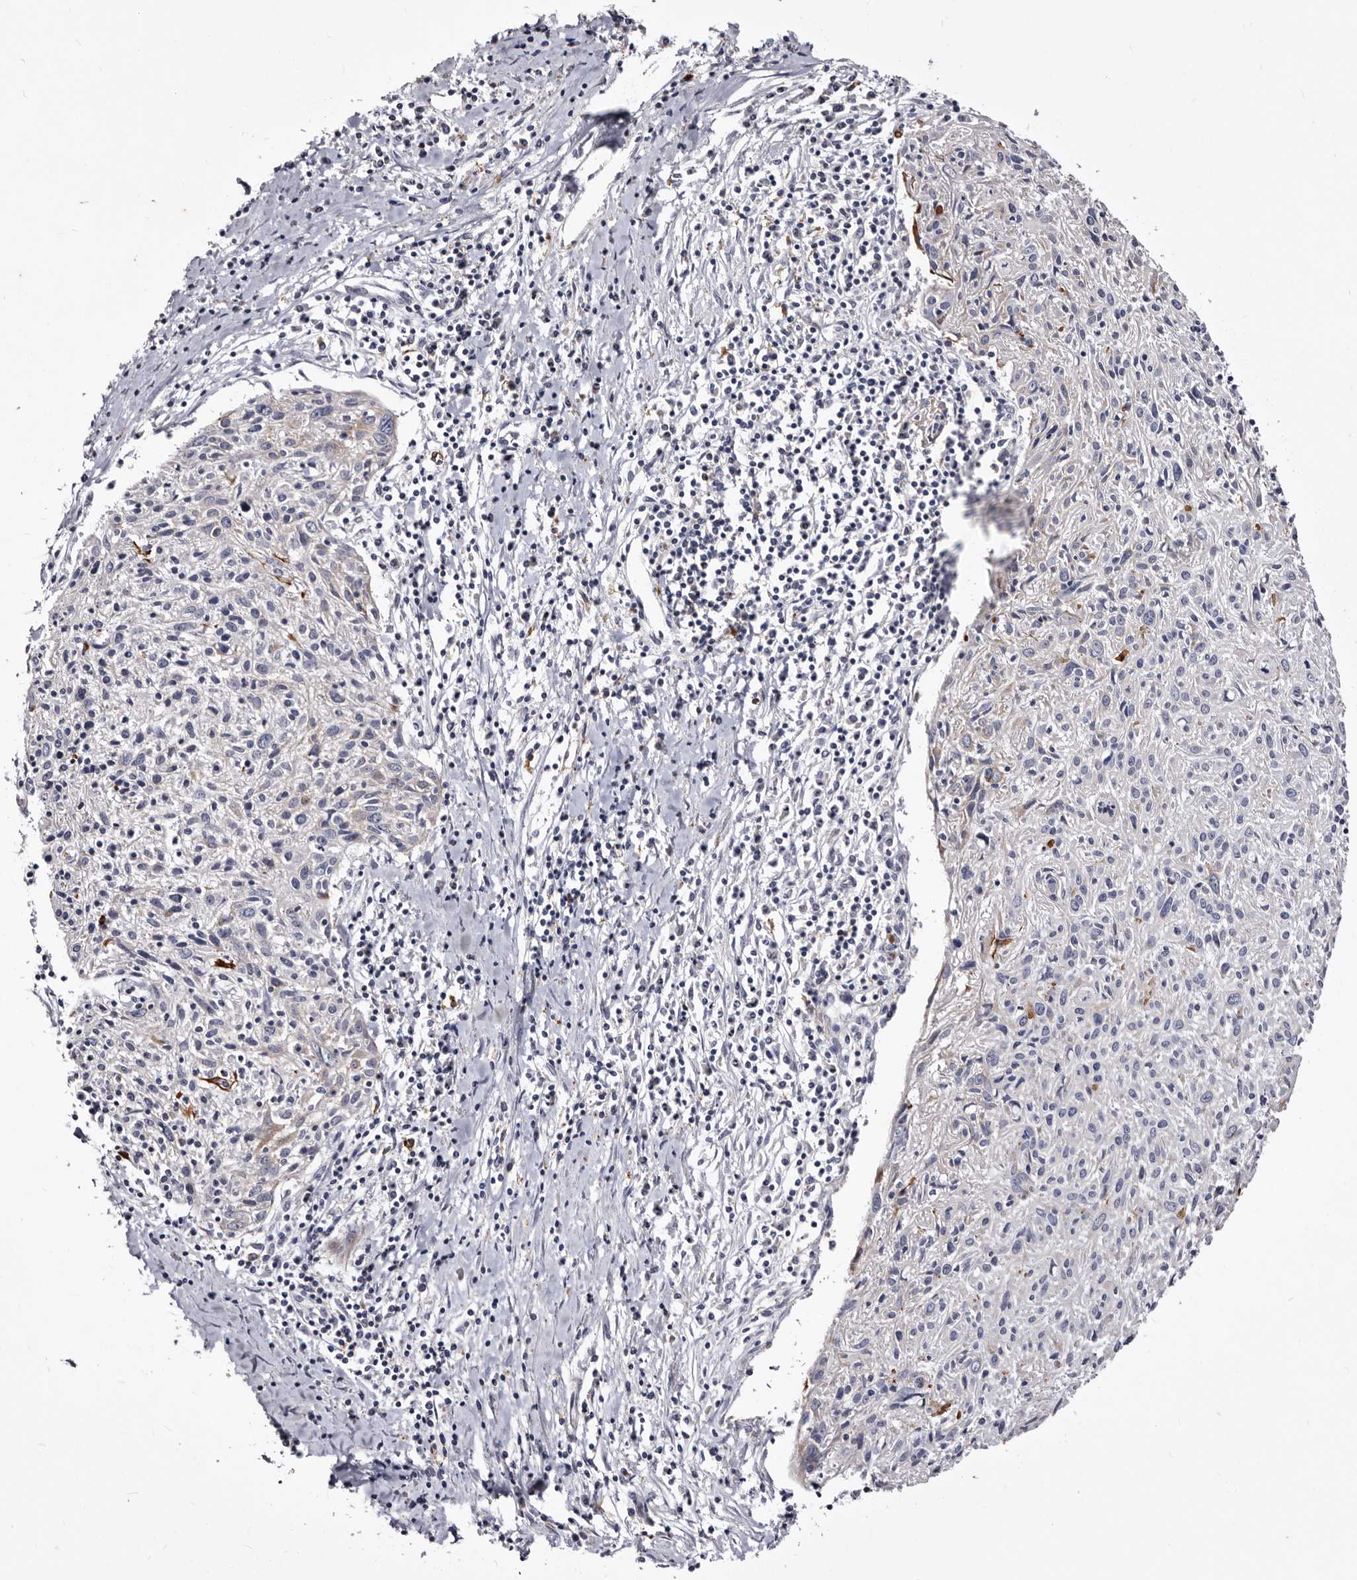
{"staining": {"intensity": "negative", "quantity": "none", "location": "none"}, "tissue": "cervical cancer", "cell_type": "Tumor cells", "image_type": "cancer", "snomed": [{"axis": "morphology", "description": "Squamous cell carcinoma, NOS"}, {"axis": "topography", "description": "Cervix"}], "caption": "Immunohistochemistry (IHC) of squamous cell carcinoma (cervical) exhibits no expression in tumor cells.", "gene": "AUNIP", "patient": {"sex": "female", "age": 51}}